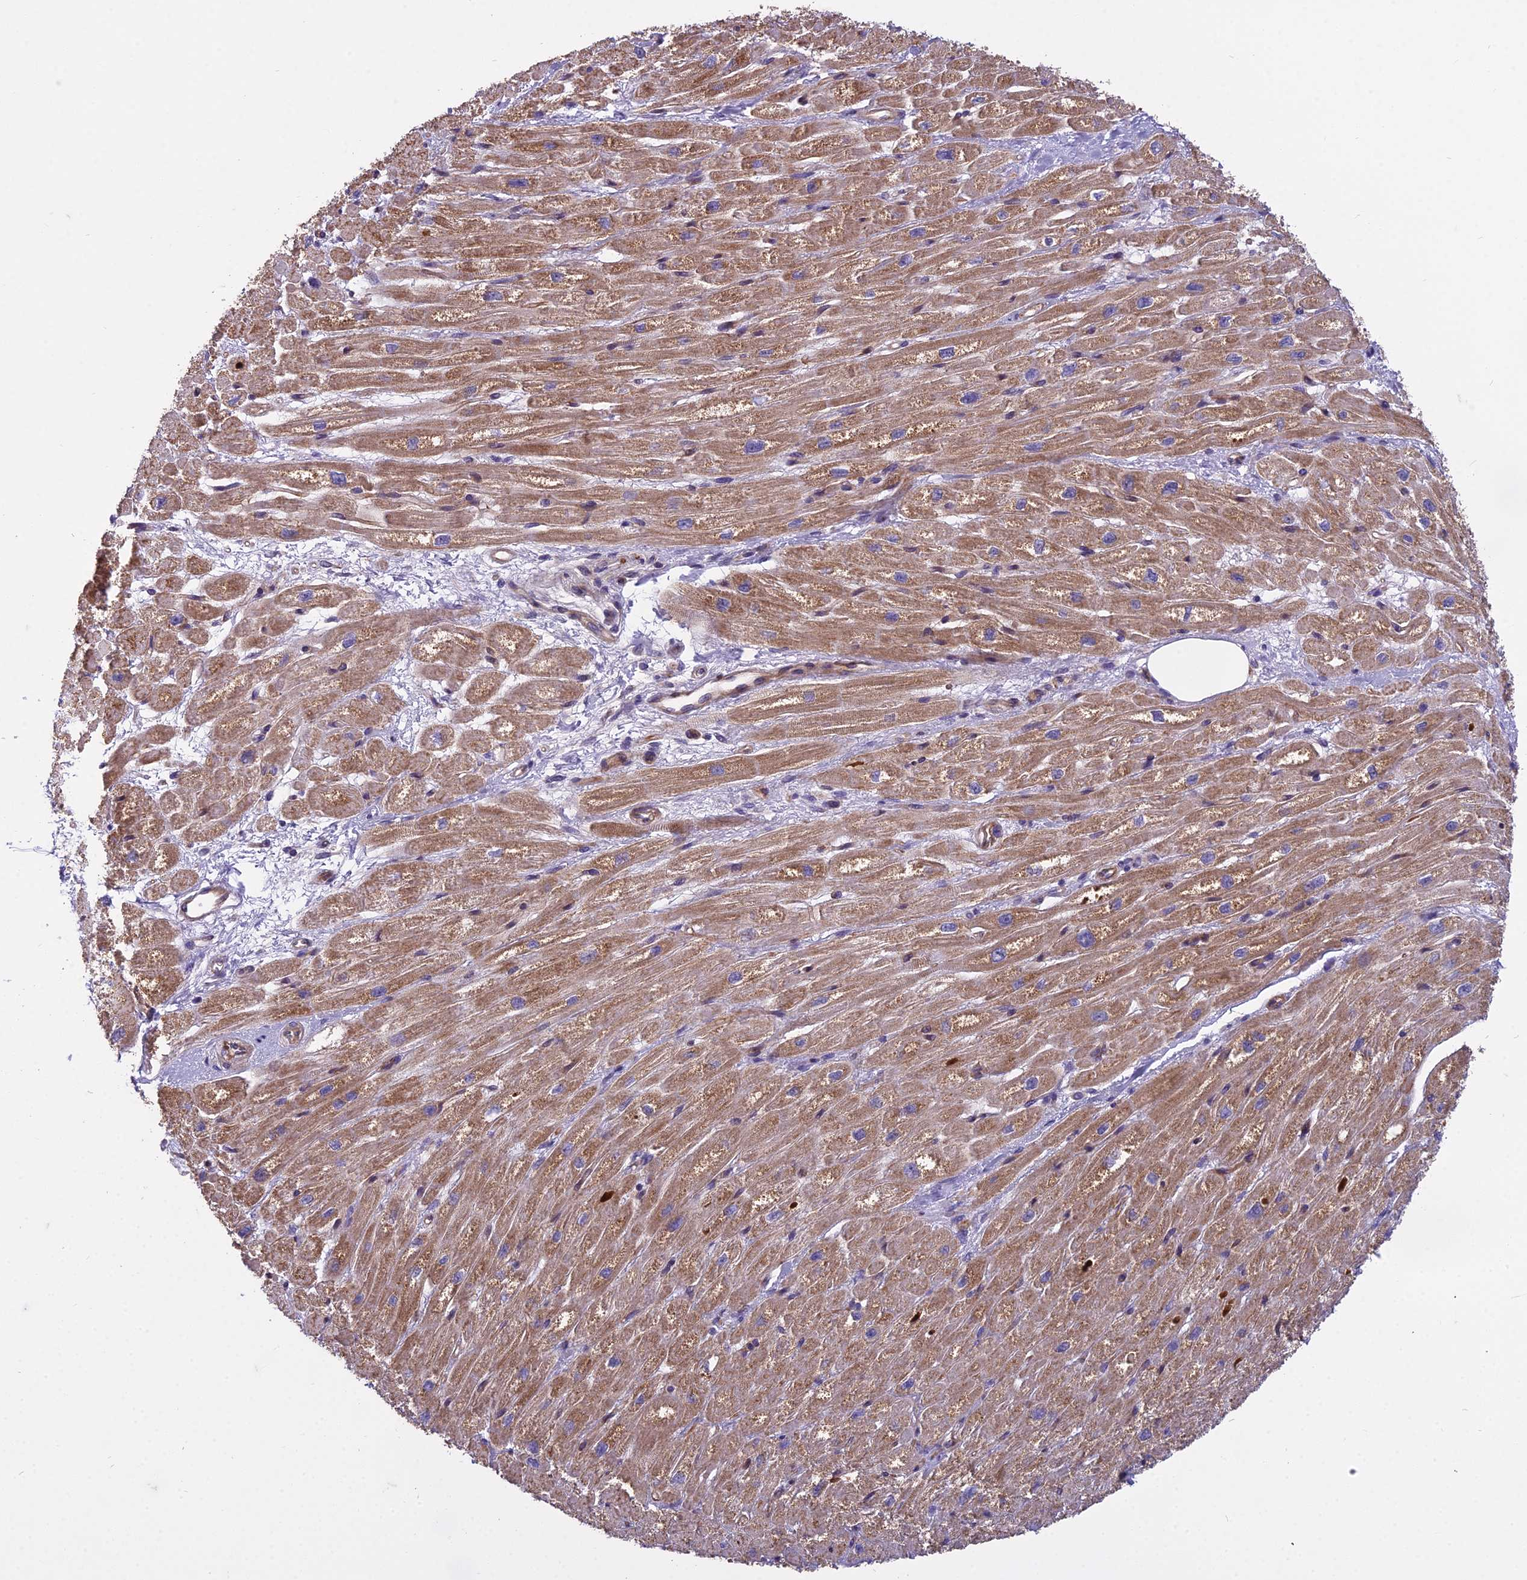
{"staining": {"intensity": "moderate", "quantity": "25%-75%", "location": "cytoplasmic/membranous"}, "tissue": "heart muscle", "cell_type": "Cardiomyocytes", "image_type": "normal", "snomed": [{"axis": "morphology", "description": "Normal tissue, NOS"}, {"axis": "topography", "description": "Heart"}], "caption": "The histopathology image displays a brown stain indicating the presence of a protein in the cytoplasmic/membranous of cardiomyocytes in heart muscle. (DAB IHC, brown staining for protein, blue staining for nuclei).", "gene": "DUS2", "patient": {"sex": "male", "age": 65}}